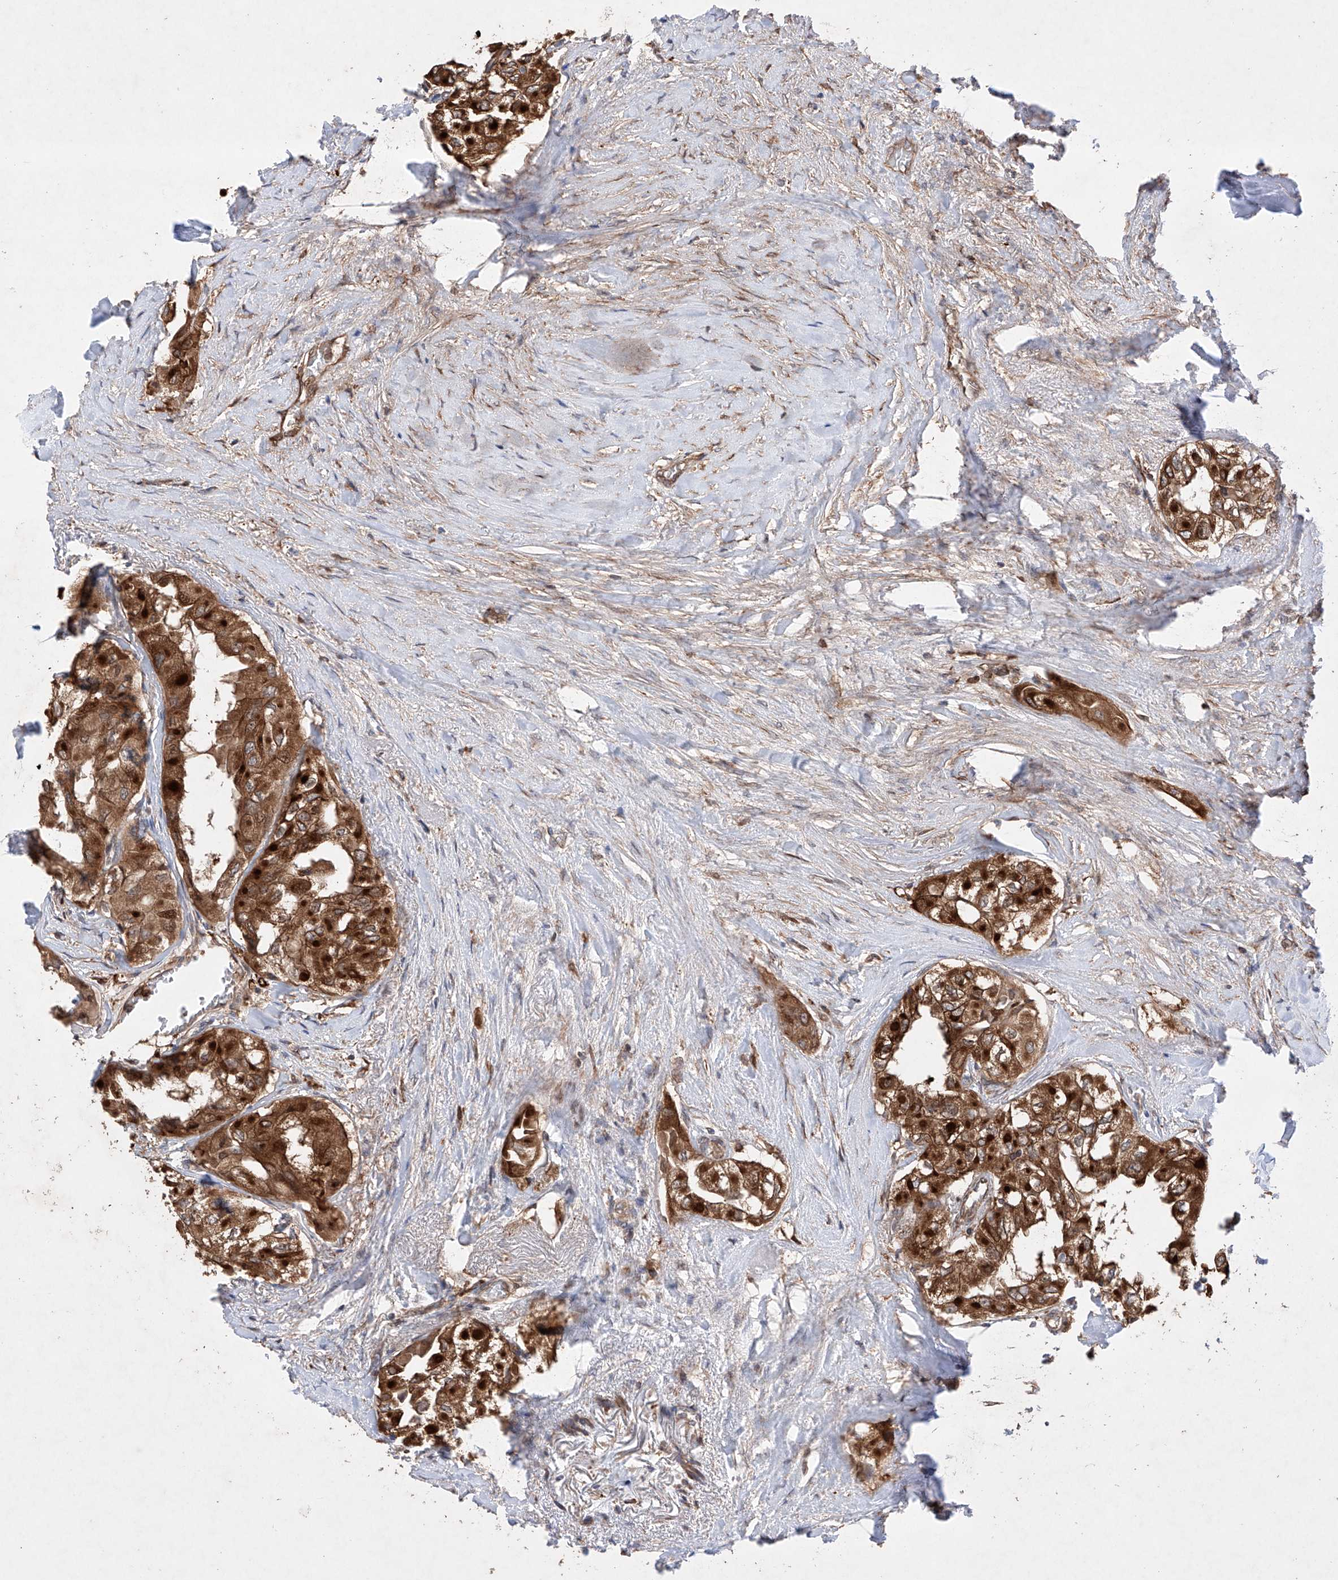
{"staining": {"intensity": "strong", "quantity": ">75%", "location": "cytoplasmic/membranous"}, "tissue": "thyroid cancer", "cell_type": "Tumor cells", "image_type": "cancer", "snomed": [{"axis": "morphology", "description": "Papillary adenocarcinoma, NOS"}, {"axis": "topography", "description": "Thyroid gland"}], "caption": "Strong cytoplasmic/membranous staining for a protein is identified in about >75% of tumor cells of thyroid papillary adenocarcinoma using immunohistochemistry (IHC).", "gene": "TIMM23", "patient": {"sex": "female", "age": 59}}